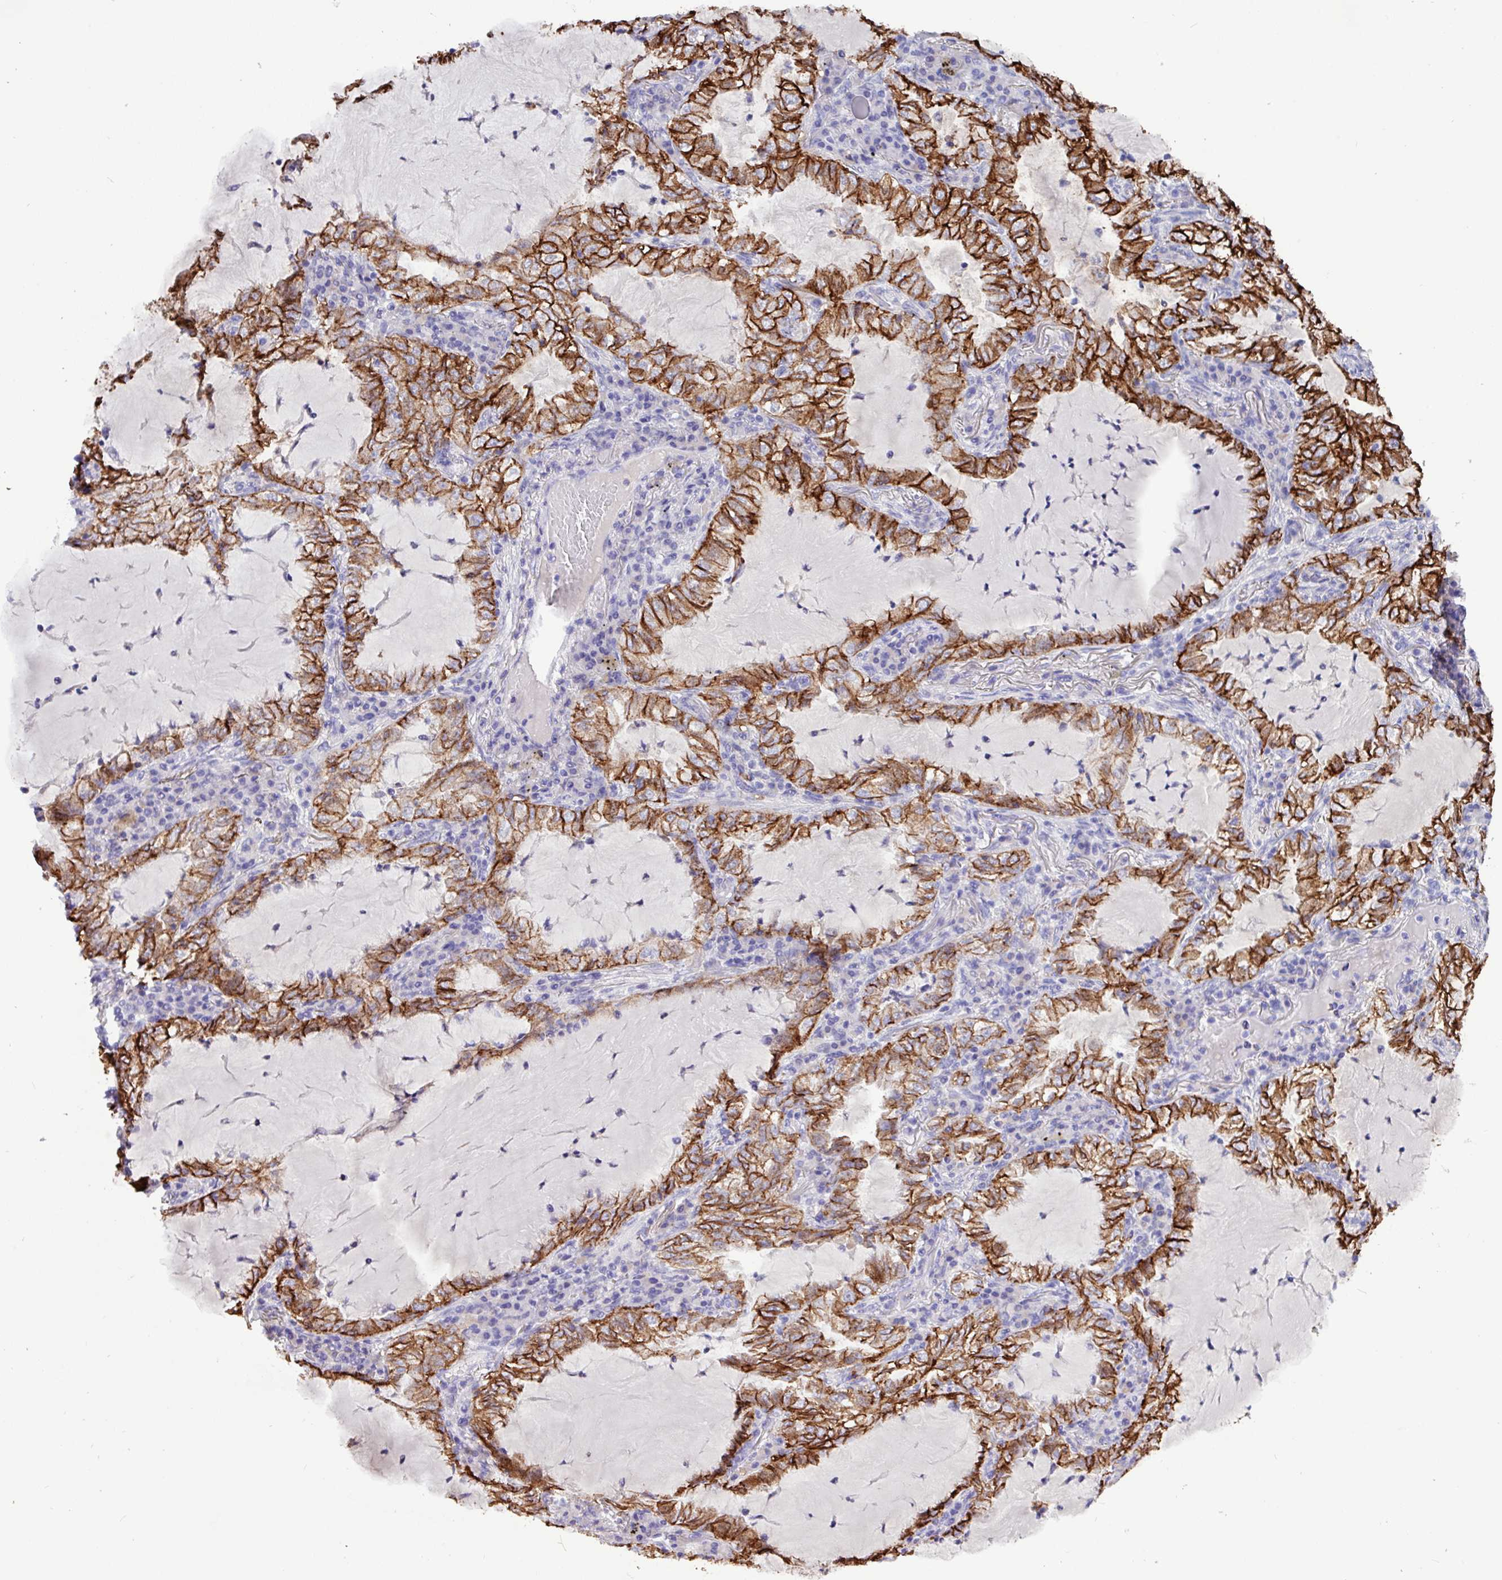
{"staining": {"intensity": "strong", "quantity": ">75%", "location": "cytoplasmic/membranous"}, "tissue": "lung cancer", "cell_type": "Tumor cells", "image_type": "cancer", "snomed": [{"axis": "morphology", "description": "Adenocarcinoma, NOS"}, {"axis": "topography", "description": "Lung"}], "caption": "The immunohistochemical stain labels strong cytoplasmic/membranous expression in tumor cells of lung adenocarcinoma tissue. The staining was performed using DAB to visualize the protein expression in brown, while the nuclei were stained in blue with hematoxylin (Magnification: 20x).", "gene": "EPCAM", "patient": {"sex": "female", "age": 73}}